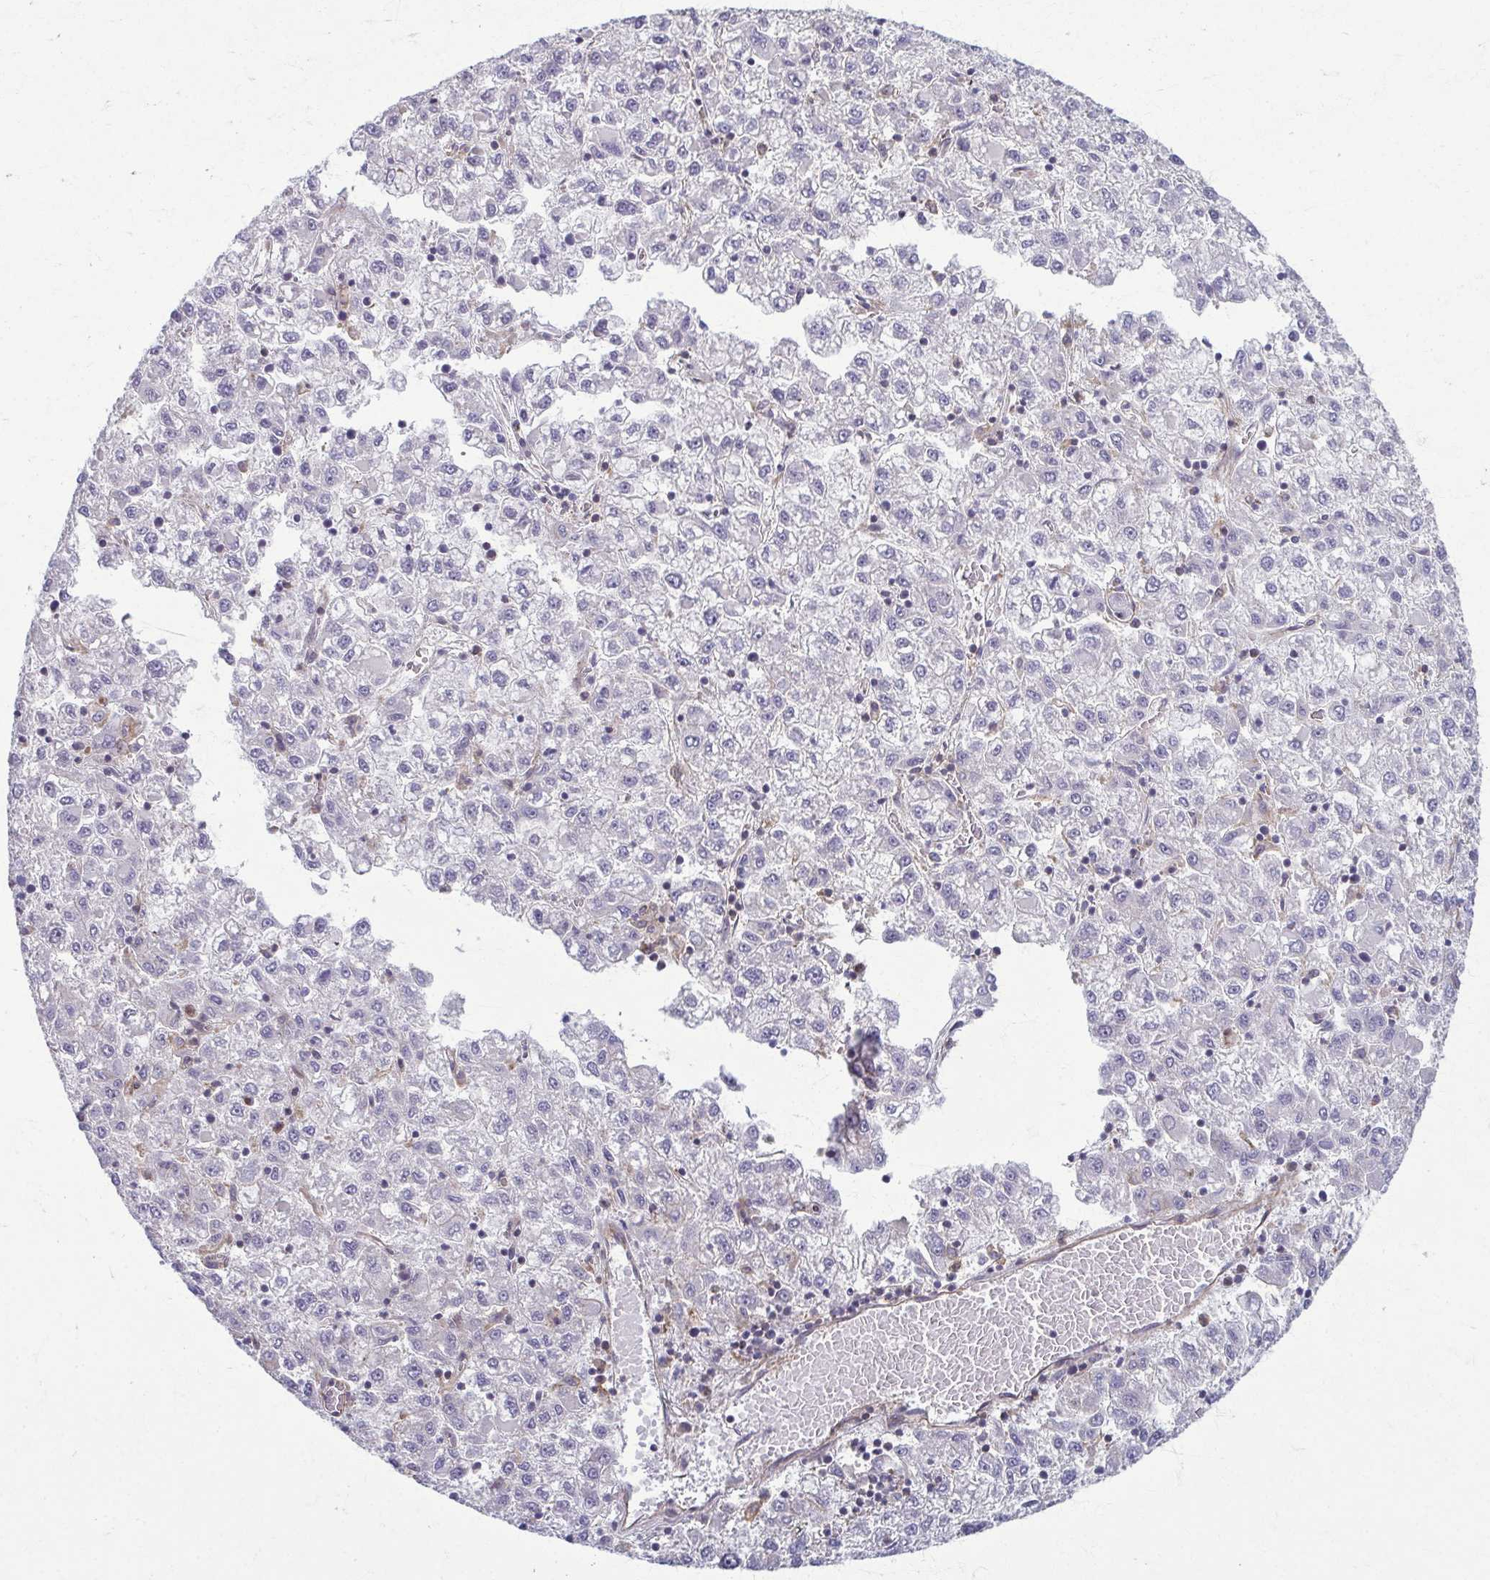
{"staining": {"intensity": "negative", "quantity": "none", "location": "none"}, "tissue": "liver cancer", "cell_type": "Tumor cells", "image_type": "cancer", "snomed": [{"axis": "morphology", "description": "Carcinoma, Hepatocellular, NOS"}, {"axis": "topography", "description": "Liver"}], "caption": "High magnification brightfield microscopy of hepatocellular carcinoma (liver) stained with DAB (brown) and counterstained with hematoxylin (blue): tumor cells show no significant expression.", "gene": "EID2B", "patient": {"sex": "male", "age": 40}}